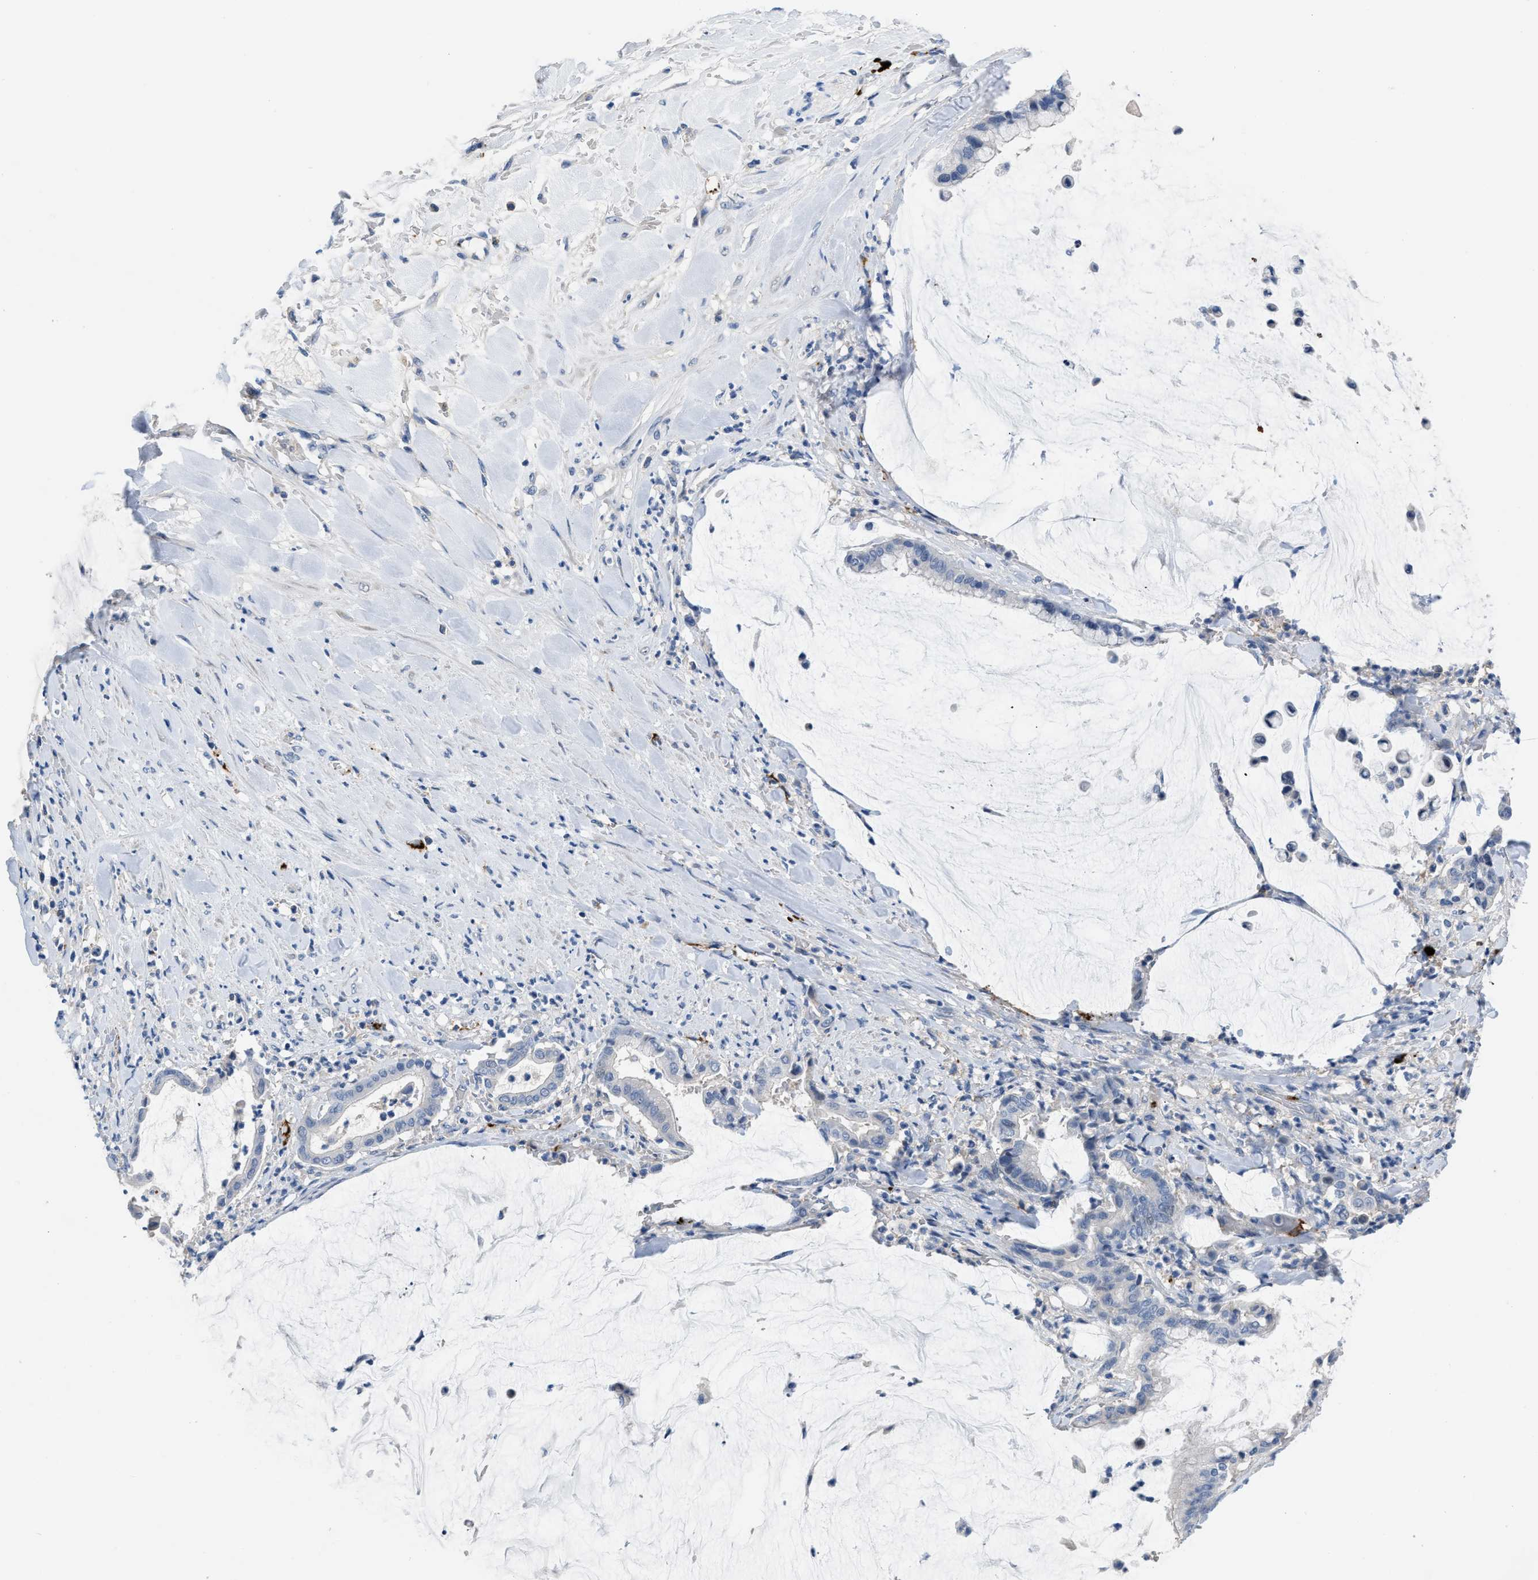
{"staining": {"intensity": "negative", "quantity": "none", "location": "none"}, "tissue": "pancreatic cancer", "cell_type": "Tumor cells", "image_type": "cancer", "snomed": [{"axis": "morphology", "description": "Adenocarcinoma, NOS"}, {"axis": "topography", "description": "Pancreas"}], "caption": "Immunohistochemistry (IHC) of human pancreatic cancer displays no positivity in tumor cells.", "gene": "FGF18", "patient": {"sex": "male", "age": 41}}